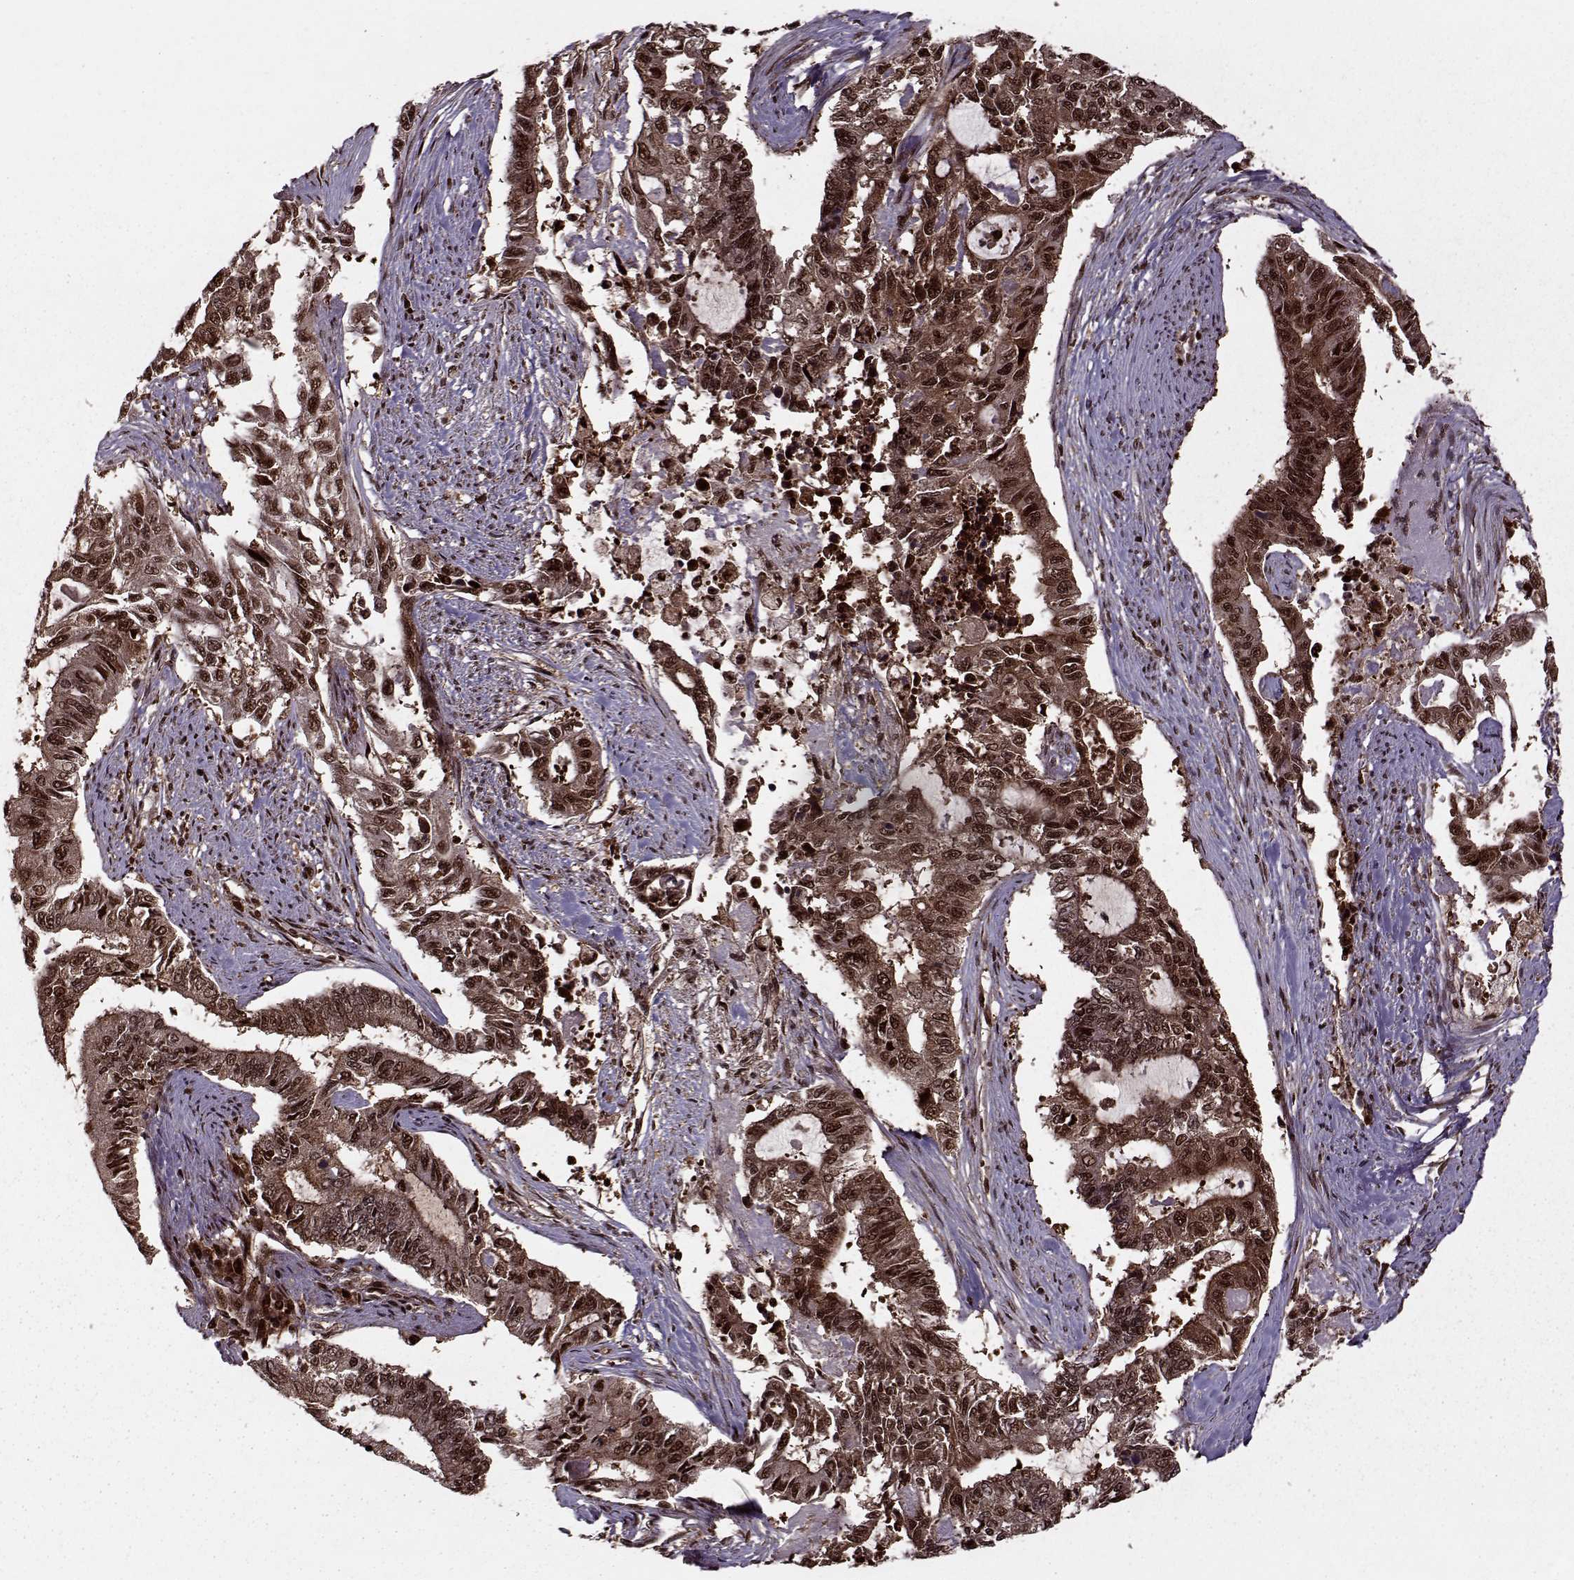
{"staining": {"intensity": "strong", "quantity": ">75%", "location": "cytoplasmic/membranous,nuclear"}, "tissue": "endometrial cancer", "cell_type": "Tumor cells", "image_type": "cancer", "snomed": [{"axis": "morphology", "description": "Adenocarcinoma, NOS"}, {"axis": "topography", "description": "Uterus"}], "caption": "Protein analysis of endometrial cancer (adenocarcinoma) tissue shows strong cytoplasmic/membranous and nuclear expression in approximately >75% of tumor cells. The protein is shown in brown color, while the nuclei are stained blue.", "gene": "PSMA7", "patient": {"sex": "female", "age": 59}}